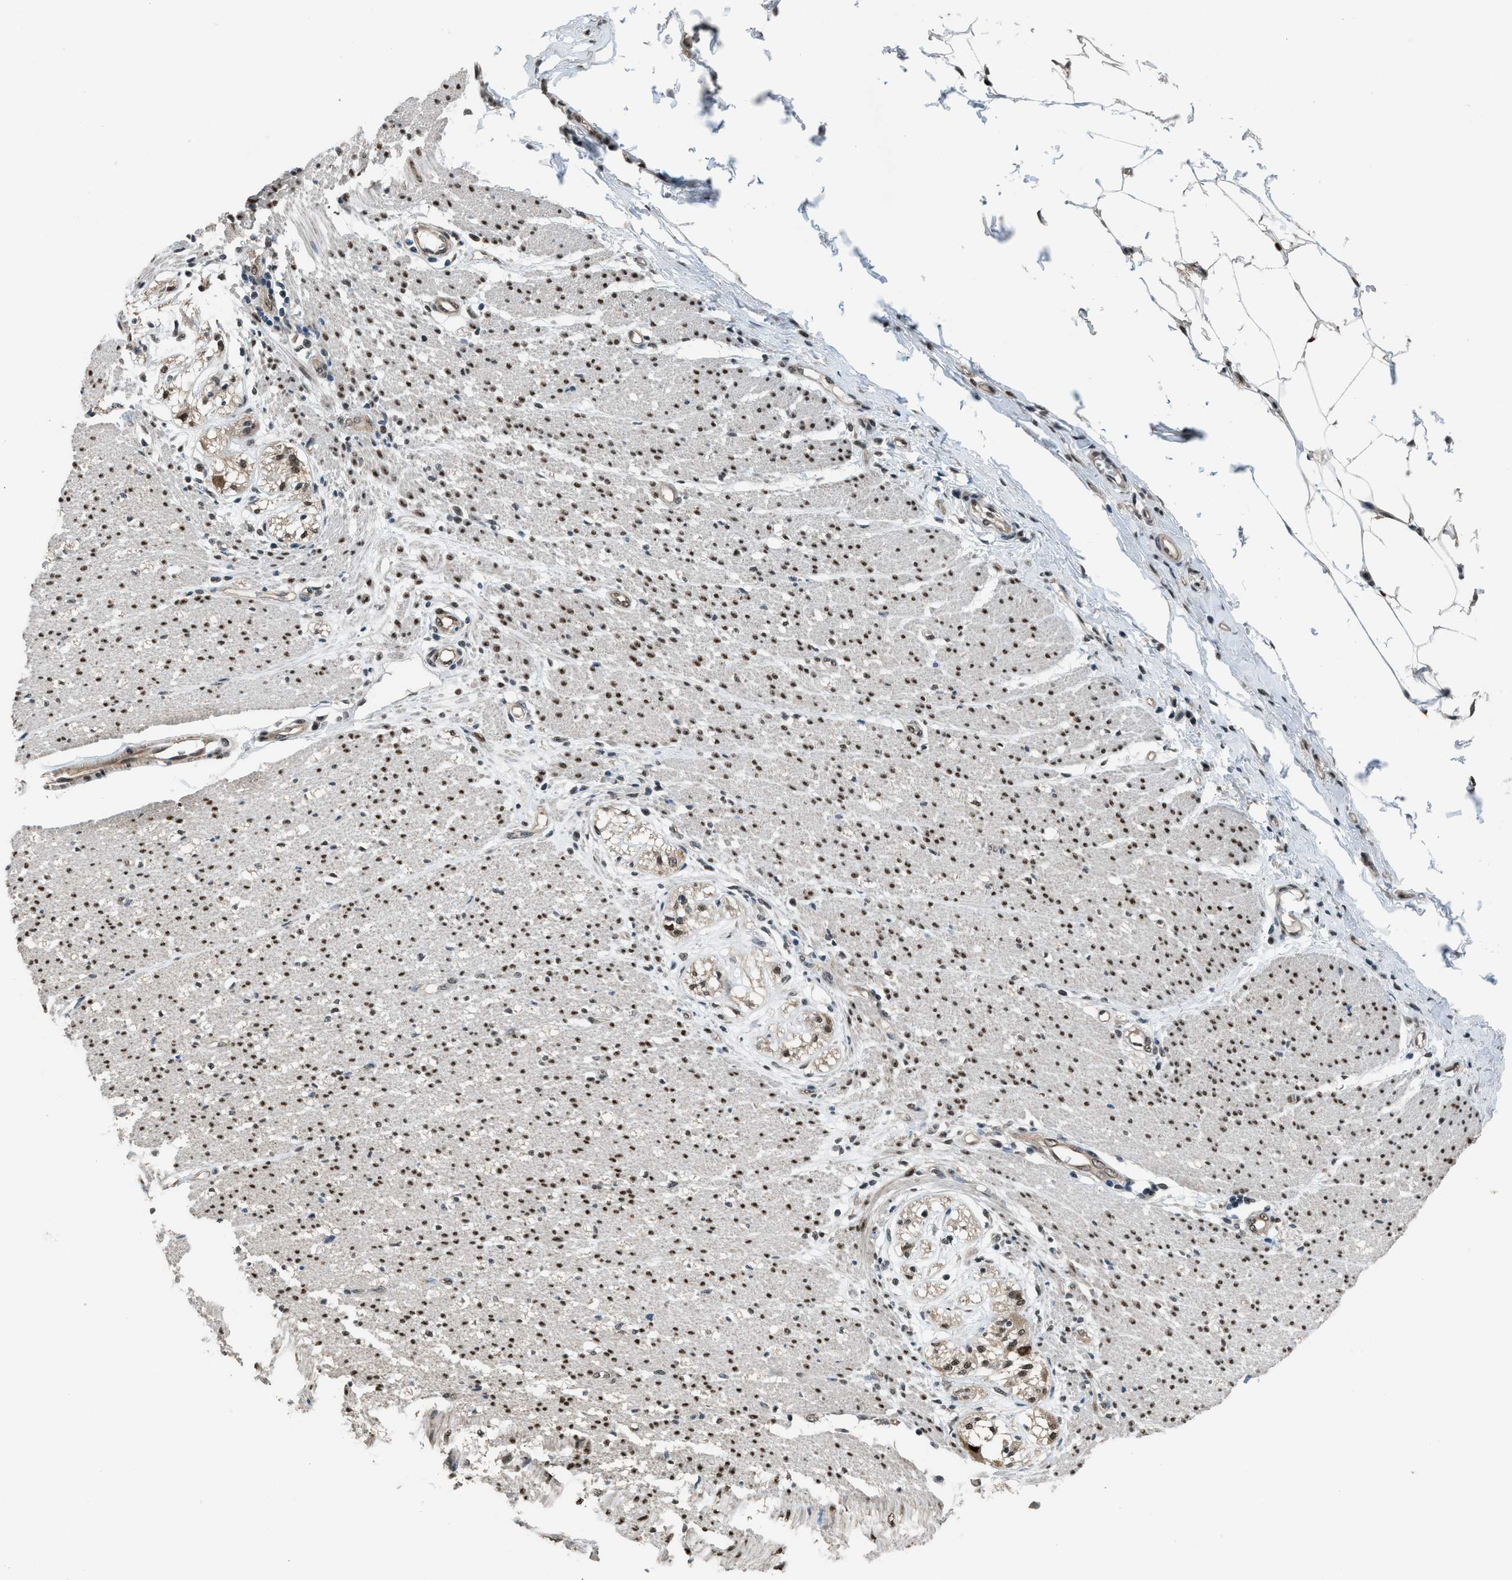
{"staining": {"intensity": "moderate", "quantity": ">75%", "location": "cytoplasmic/membranous,nuclear"}, "tissue": "smooth muscle", "cell_type": "Smooth muscle cells", "image_type": "normal", "snomed": [{"axis": "morphology", "description": "Normal tissue, NOS"}, {"axis": "morphology", "description": "Adenocarcinoma, NOS"}, {"axis": "topography", "description": "Colon"}, {"axis": "topography", "description": "Peripheral nerve tissue"}], "caption": "Normal smooth muscle shows moderate cytoplasmic/membranous,nuclear staining in approximately >75% of smooth muscle cells (DAB (3,3'-diaminobenzidine) IHC with brightfield microscopy, high magnification)..", "gene": "KPNA6", "patient": {"sex": "male", "age": 14}}